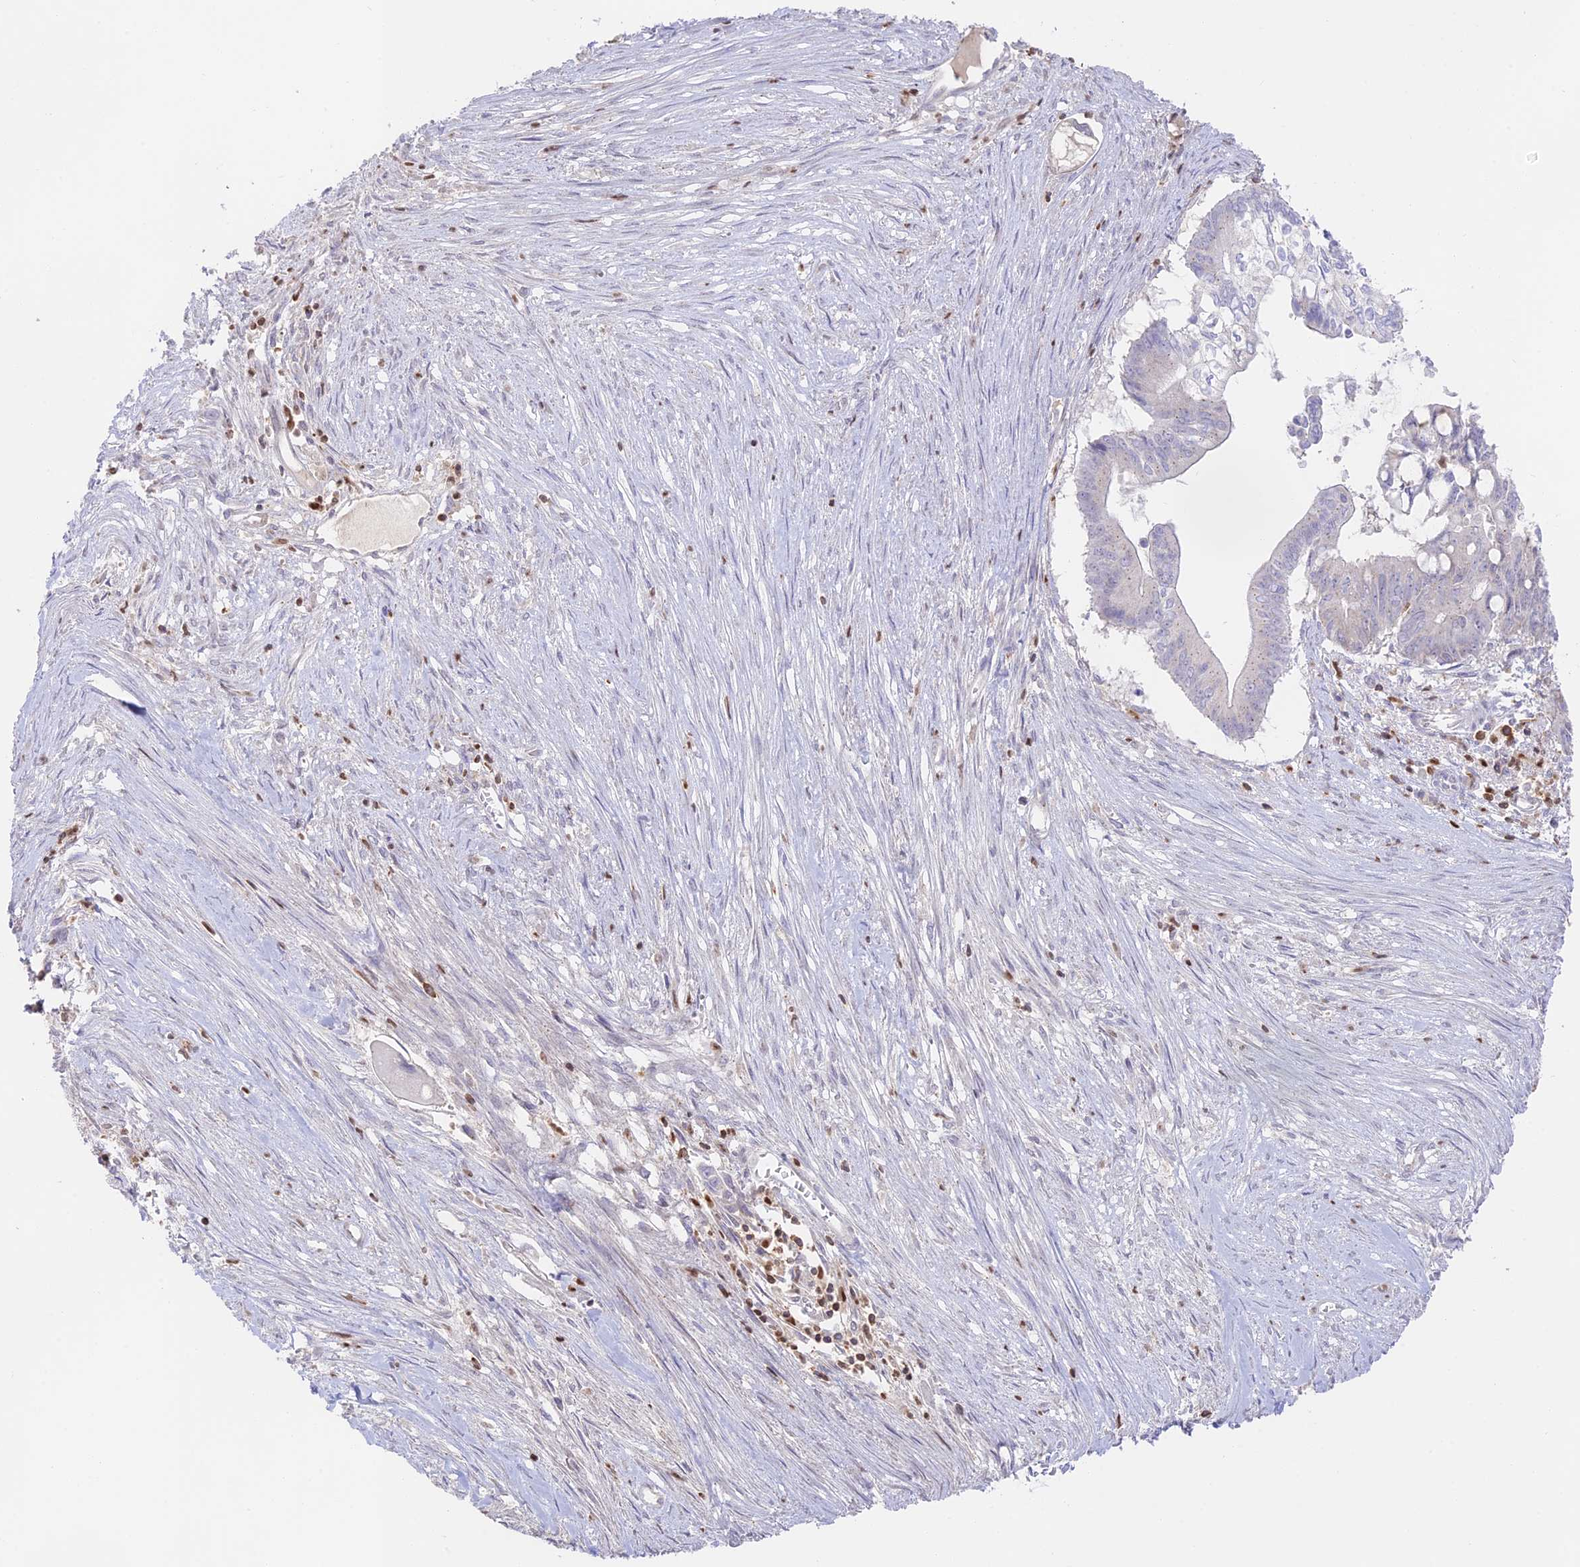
{"staining": {"intensity": "negative", "quantity": "none", "location": "none"}, "tissue": "pancreatic cancer", "cell_type": "Tumor cells", "image_type": "cancer", "snomed": [{"axis": "morphology", "description": "Adenocarcinoma, NOS"}, {"axis": "topography", "description": "Pancreas"}], "caption": "This is an immunohistochemistry (IHC) micrograph of human pancreatic adenocarcinoma. There is no expression in tumor cells.", "gene": "DENND1C", "patient": {"sex": "male", "age": 68}}